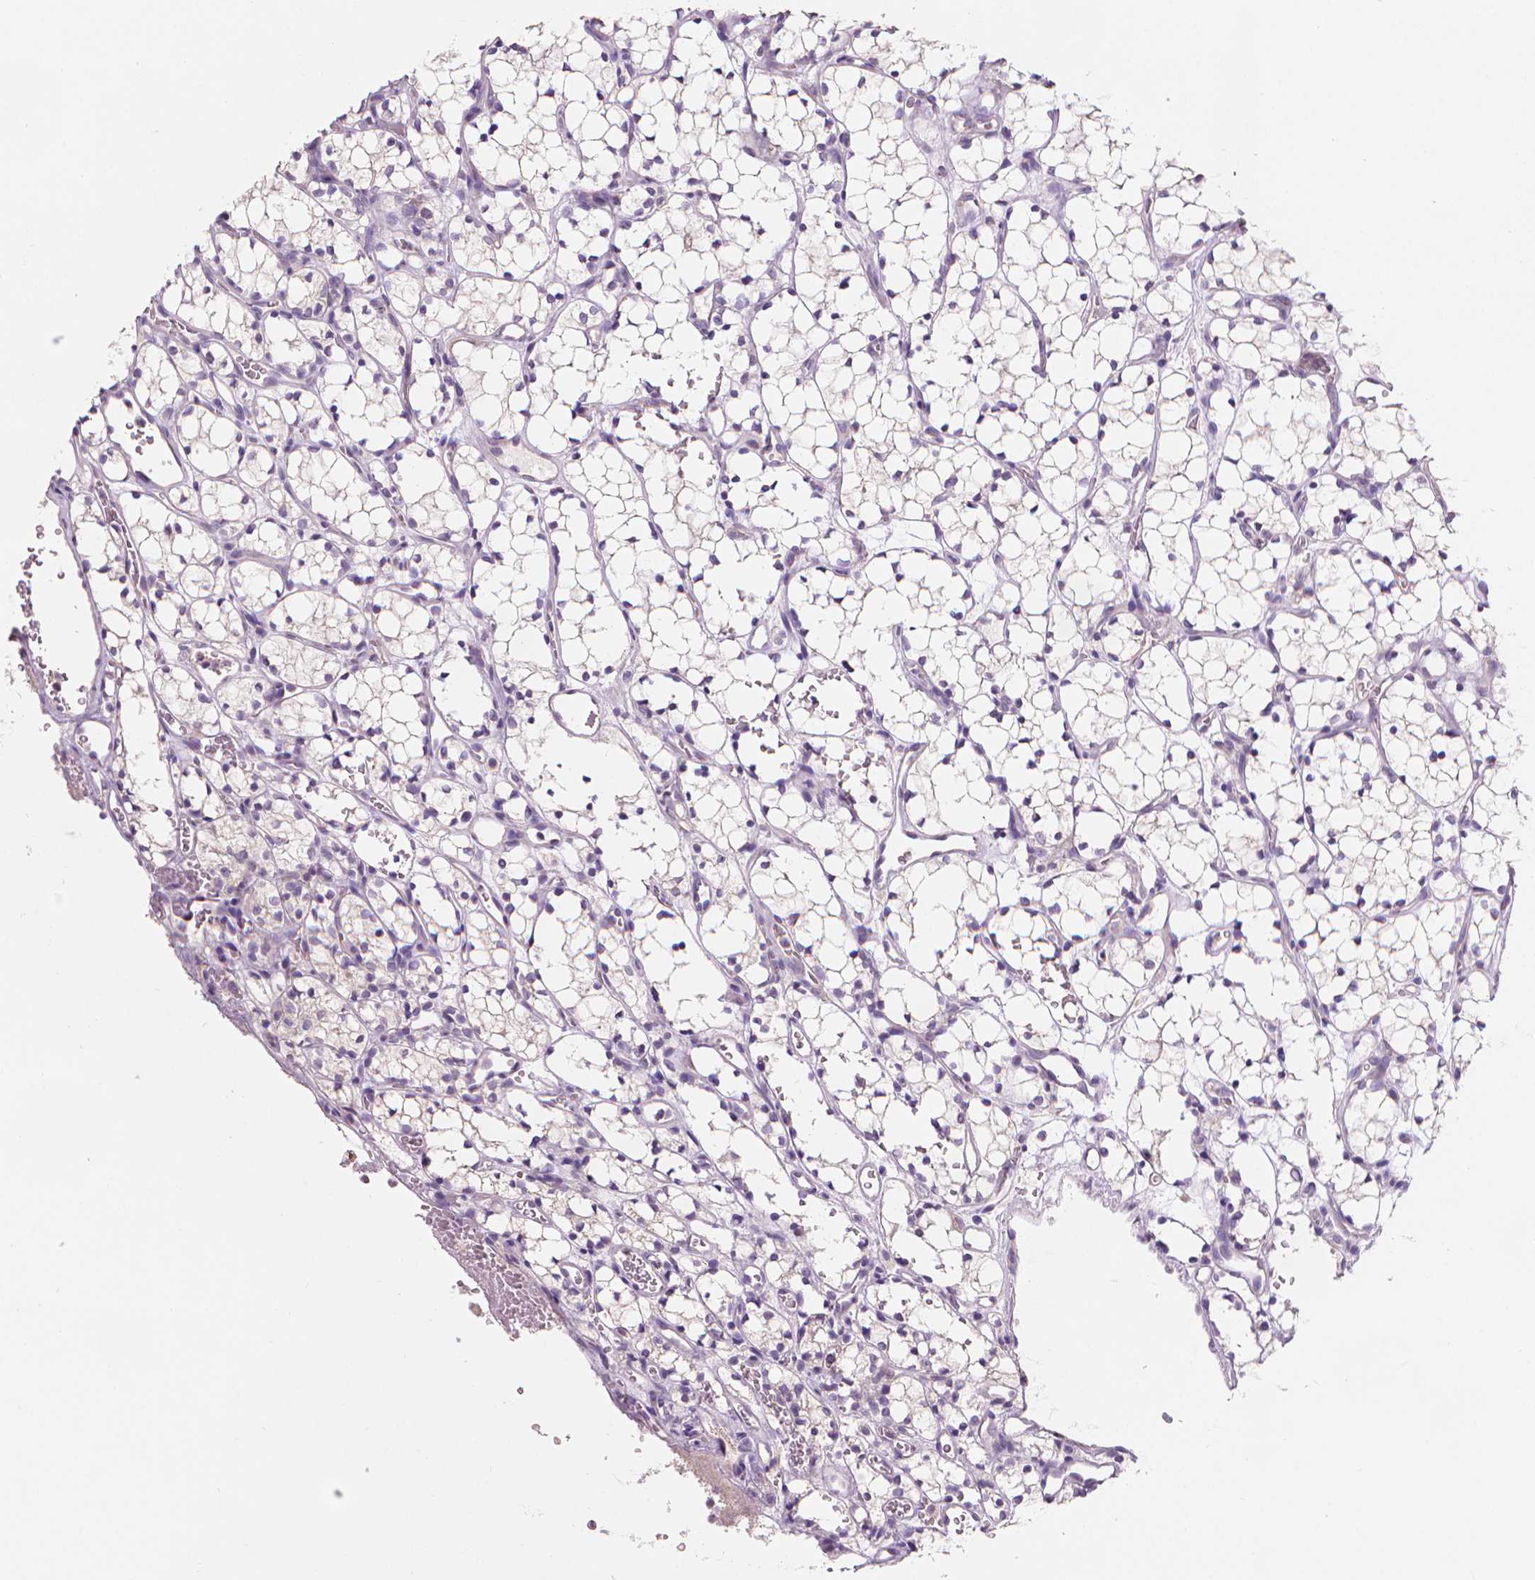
{"staining": {"intensity": "negative", "quantity": "none", "location": "none"}, "tissue": "renal cancer", "cell_type": "Tumor cells", "image_type": "cancer", "snomed": [{"axis": "morphology", "description": "Adenocarcinoma, NOS"}, {"axis": "topography", "description": "Kidney"}], "caption": "Immunohistochemical staining of human renal cancer displays no significant positivity in tumor cells. Nuclei are stained in blue.", "gene": "FASN", "patient": {"sex": "female", "age": 69}}